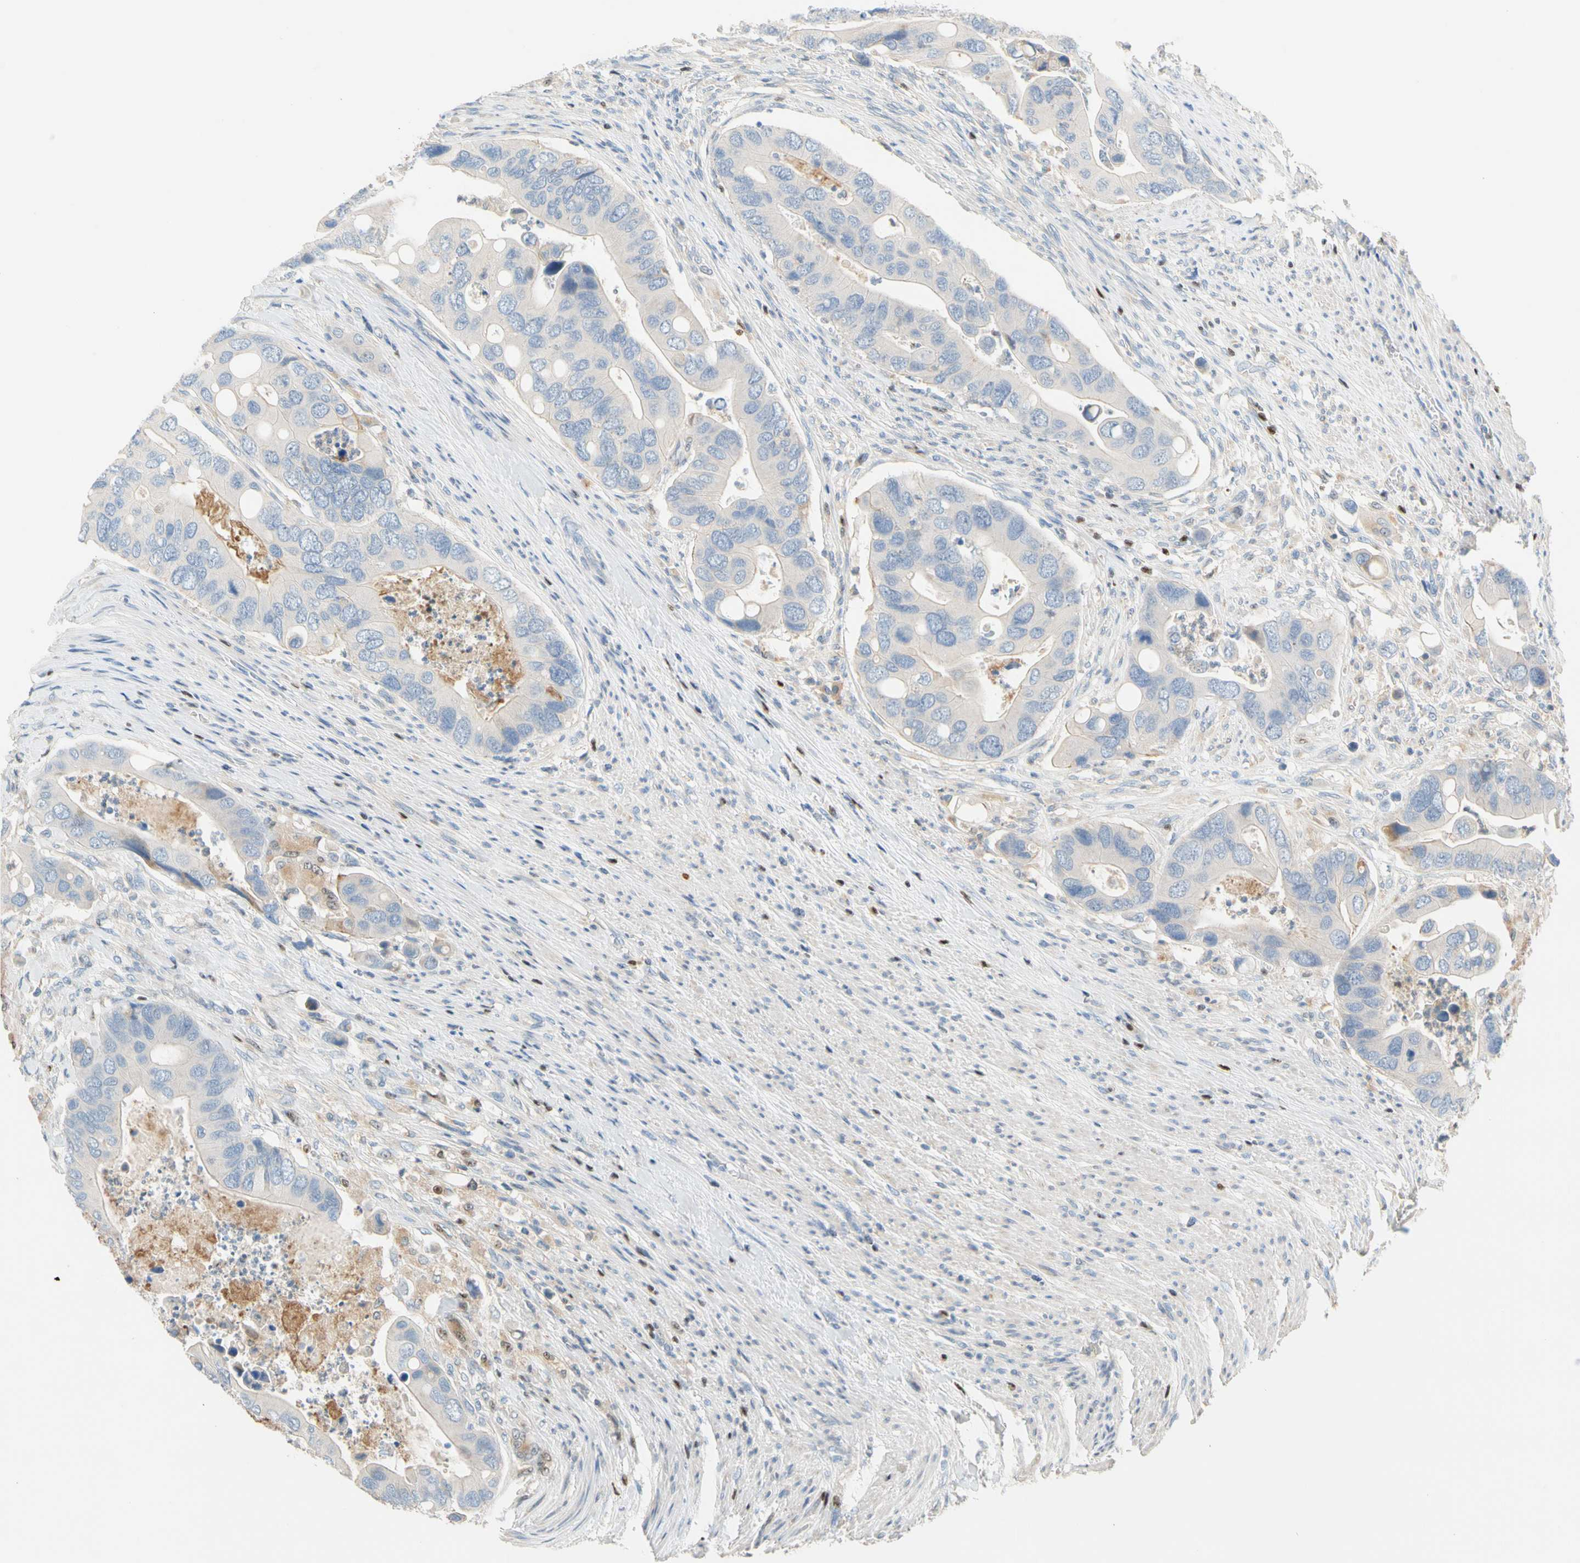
{"staining": {"intensity": "negative", "quantity": "none", "location": "none"}, "tissue": "colorectal cancer", "cell_type": "Tumor cells", "image_type": "cancer", "snomed": [{"axis": "morphology", "description": "Adenocarcinoma, NOS"}, {"axis": "topography", "description": "Rectum"}], "caption": "Histopathology image shows no significant protein expression in tumor cells of colorectal adenocarcinoma.", "gene": "SP140", "patient": {"sex": "female", "age": 57}}